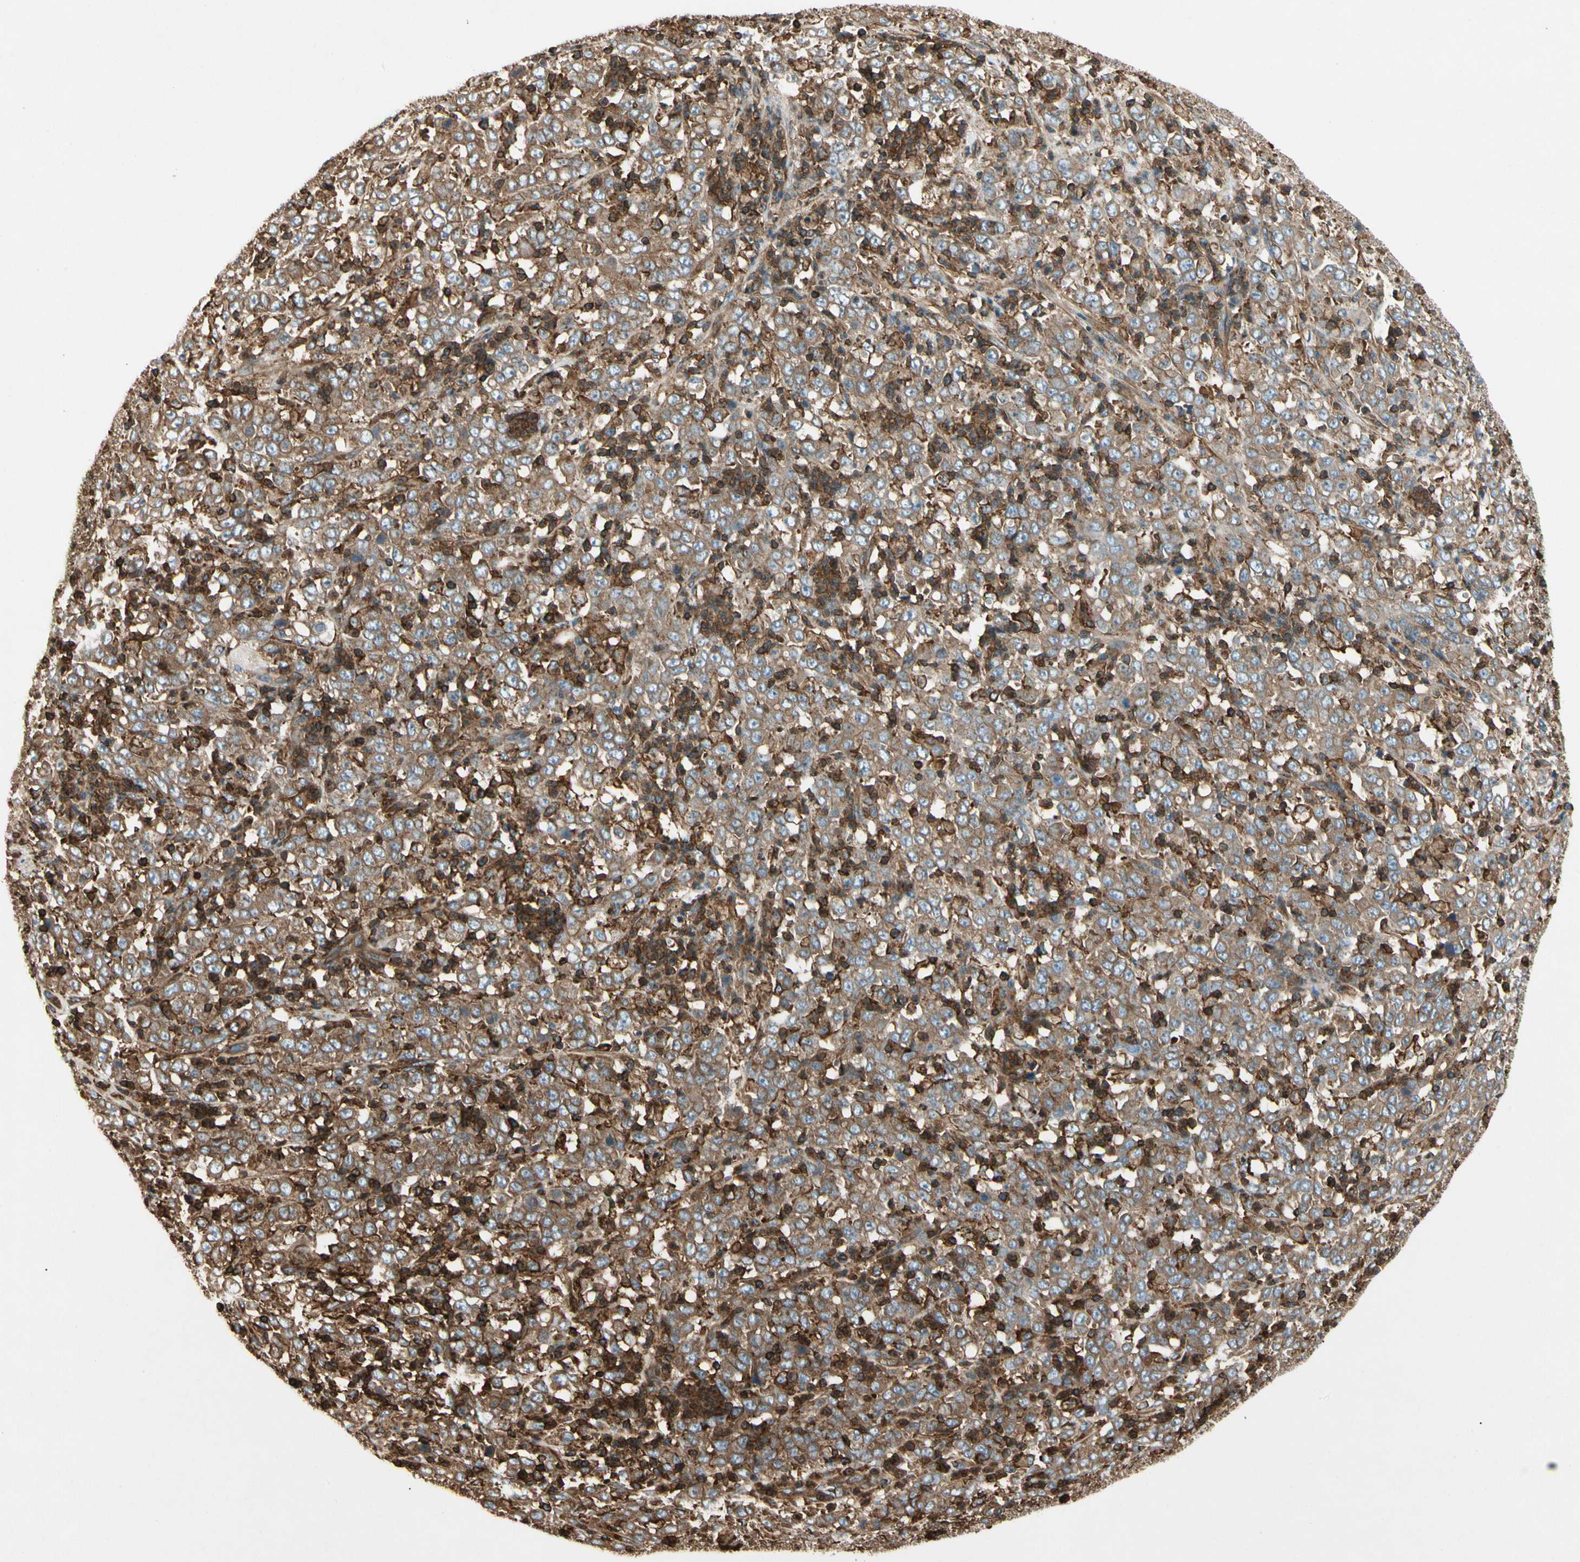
{"staining": {"intensity": "moderate", "quantity": ">75%", "location": "cytoplasmic/membranous"}, "tissue": "stomach cancer", "cell_type": "Tumor cells", "image_type": "cancer", "snomed": [{"axis": "morphology", "description": "Adenocarcinoma, NOS"}, {"axis": "topography", "description": "Stomach, lower"}], "caption": "Stomach cancer stained with immunohistochemistry (IHC) displays moderate cytoplasmic/membranous staining in approximately >75% of tumor cells.", "gene": "ARPC2", "patient": {"sex": "female", "age": 71}}